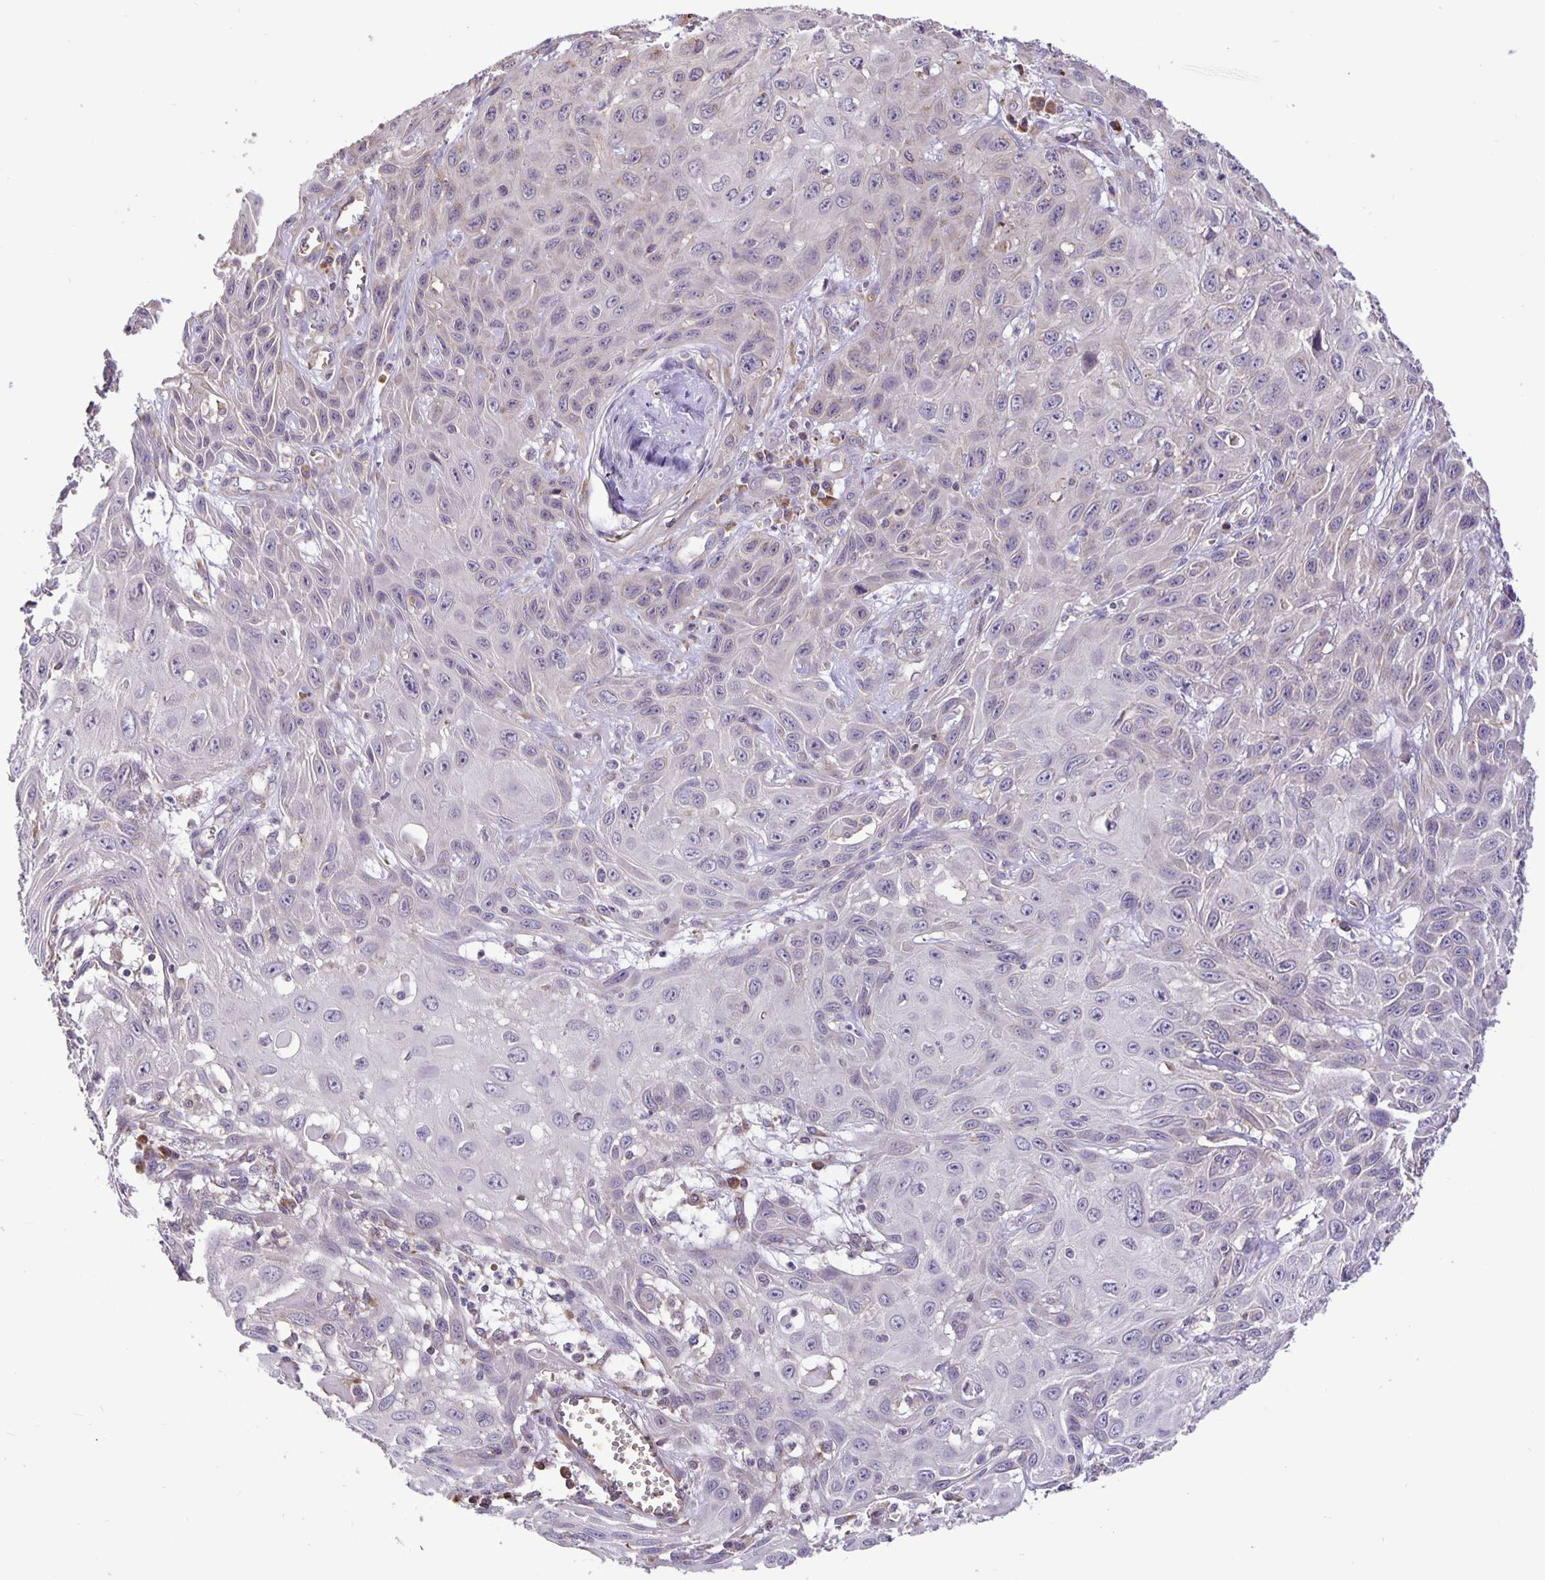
{"staining": {"intensity": "negative", "quantity": "none", "location": "none"}, "tissue": "skin cancer", "cell_type": "Tumor cells", "image_type": "cancer", "snomed": [{"axis": "morphology", "description": "Squamous cell carcinoma, NOS"}, {"axis": "topography", "description": "Skin"}, {"axis": "topography", "description": "Vulva"}], "caption": "High magnification brightfield microscopy of squamous cell carcinoma (skin) stained with DAB (brown) and counterstained with hematoxylin (blue): tumor cells show no significant staining.", "gene": "TMEM71", "patient": {"sex": "female", "age": 71}}